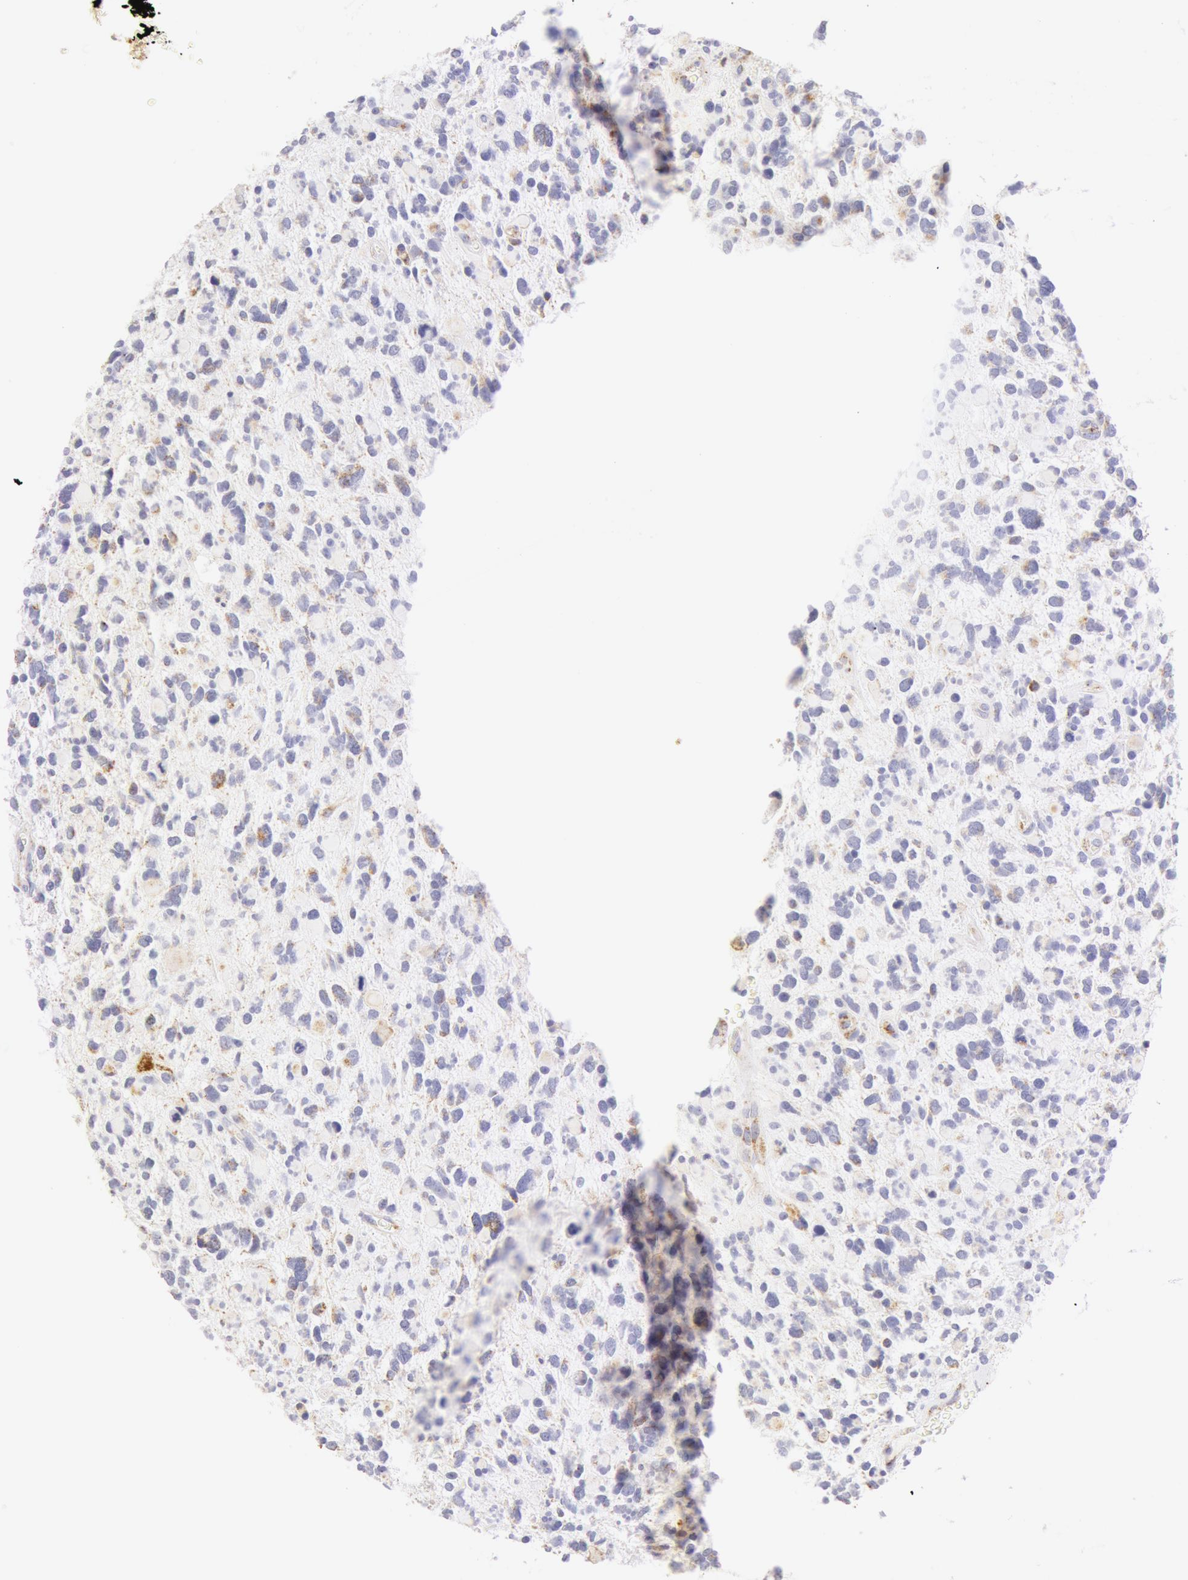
{"staining": {"intensity": "negative", "quantity": "none", "location": "none"}, "tissue": "glioma", "cell_type": "Tumor cells", "image_type": "cancer", "snomed": [{"axis": "morphology", "description": "Glioma, malignant, High grade"}, {"axis": "topography", "description": "Brain"}], "caption": "The immunohistochemistry (IHC) image has no significant positivity in tumor cells of glioma tissue.", "gene": "ATP5F1B", "patient": {"sex": "female", "age": 37}}